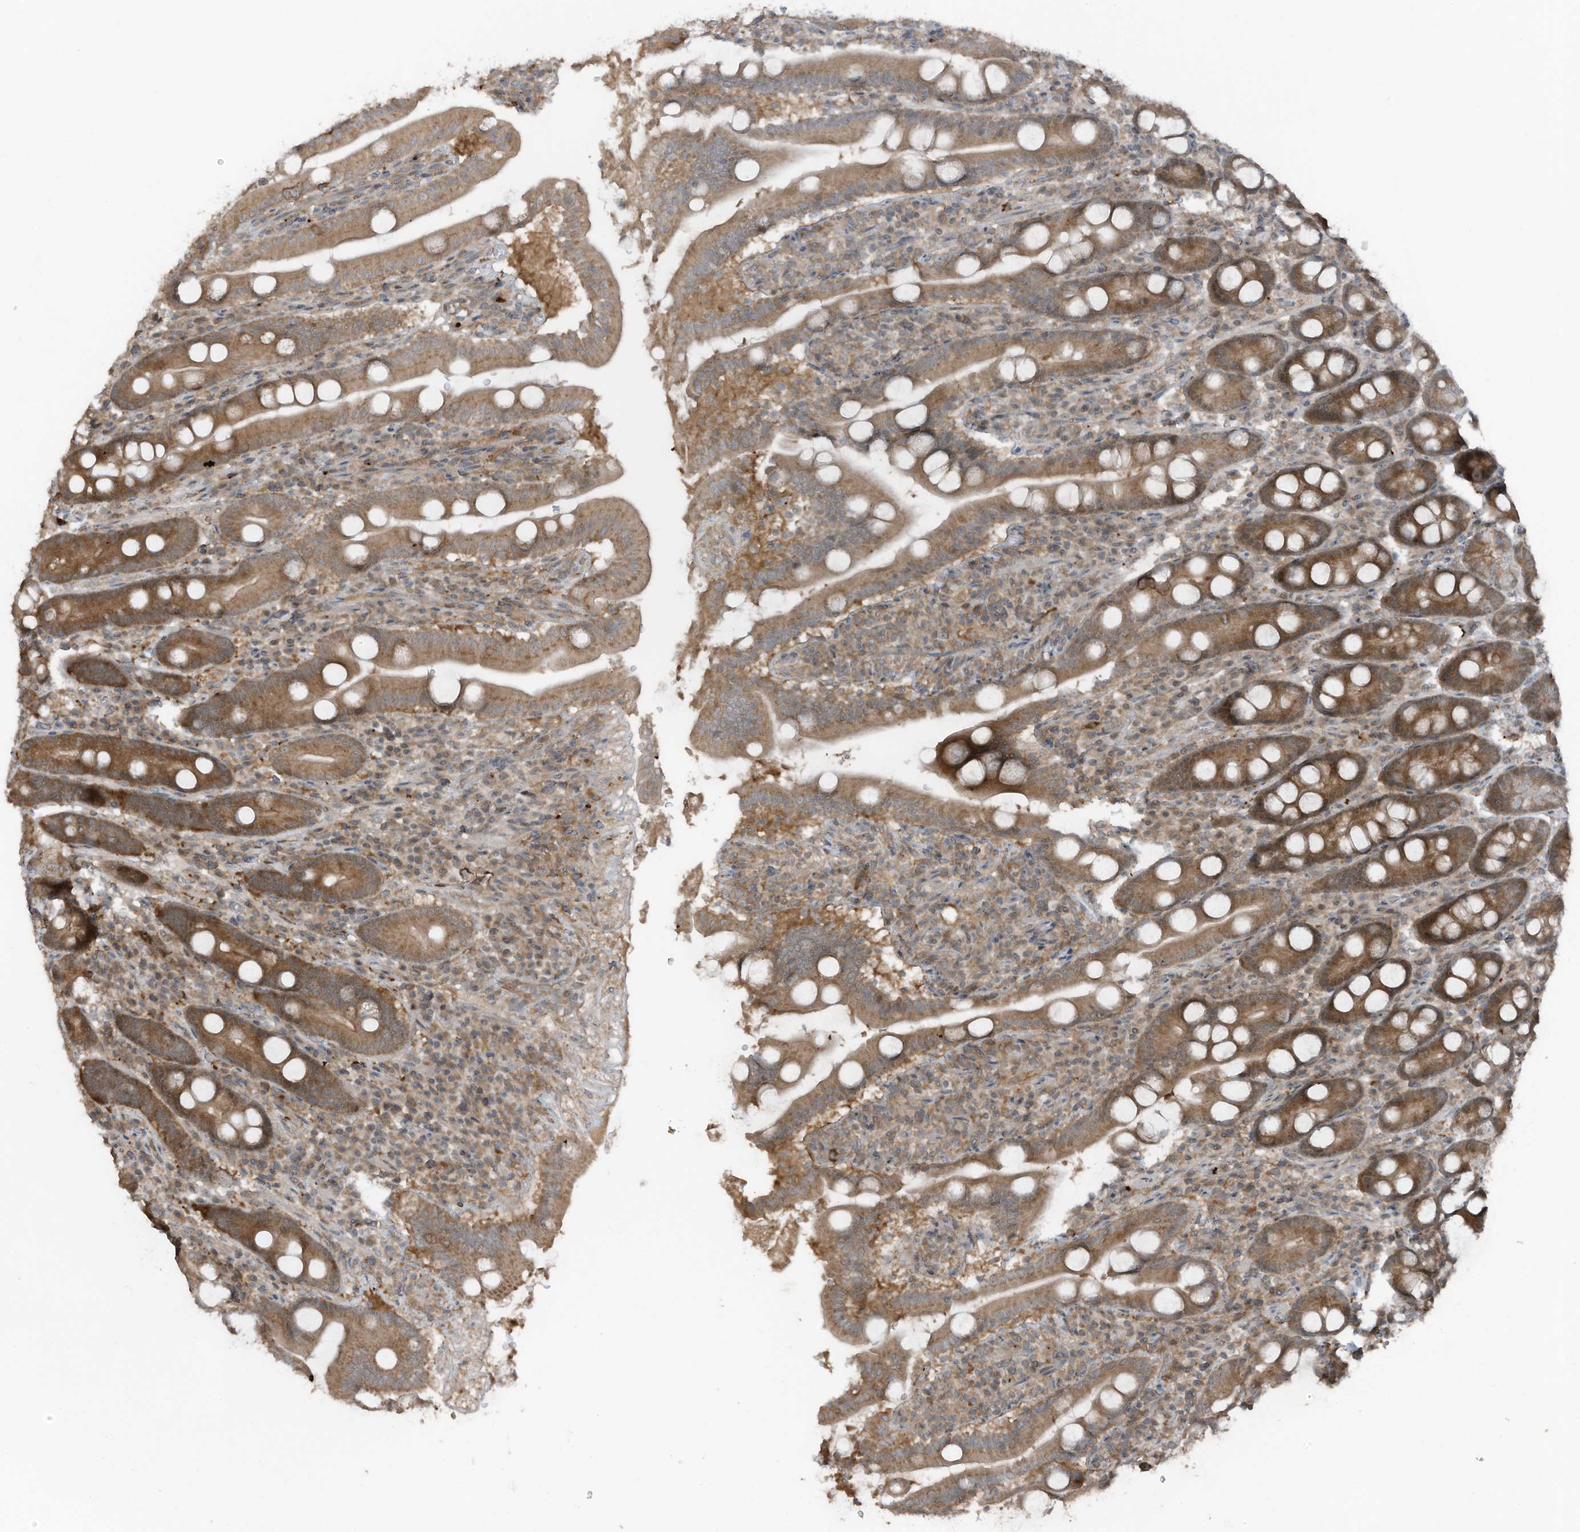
{"staining": {"intensity": "moderate", "quantity": ">75%", "location": "cytoplasmic/membranous"}, "tissue": "duodenum", "cell_type": "Glandular cells", "image_type": "normal", "snomed": [{"axis": "morphology", "description": "Normal tissue, NOS"}, {"axis": "topography", "description": "Duodenum"}], "caption": "A high-resolution image shows IHC staining of normal duodenum, which reveals moderate cytoplasmic/membranous staining in approximately >75% of glandular cells. (DAB (3,3'-diaminobenzidine) IHC with brightfield microscopy, high magnification).", "gene": "TXNDC9", "patient": {"sex": "male", "age": 35}}